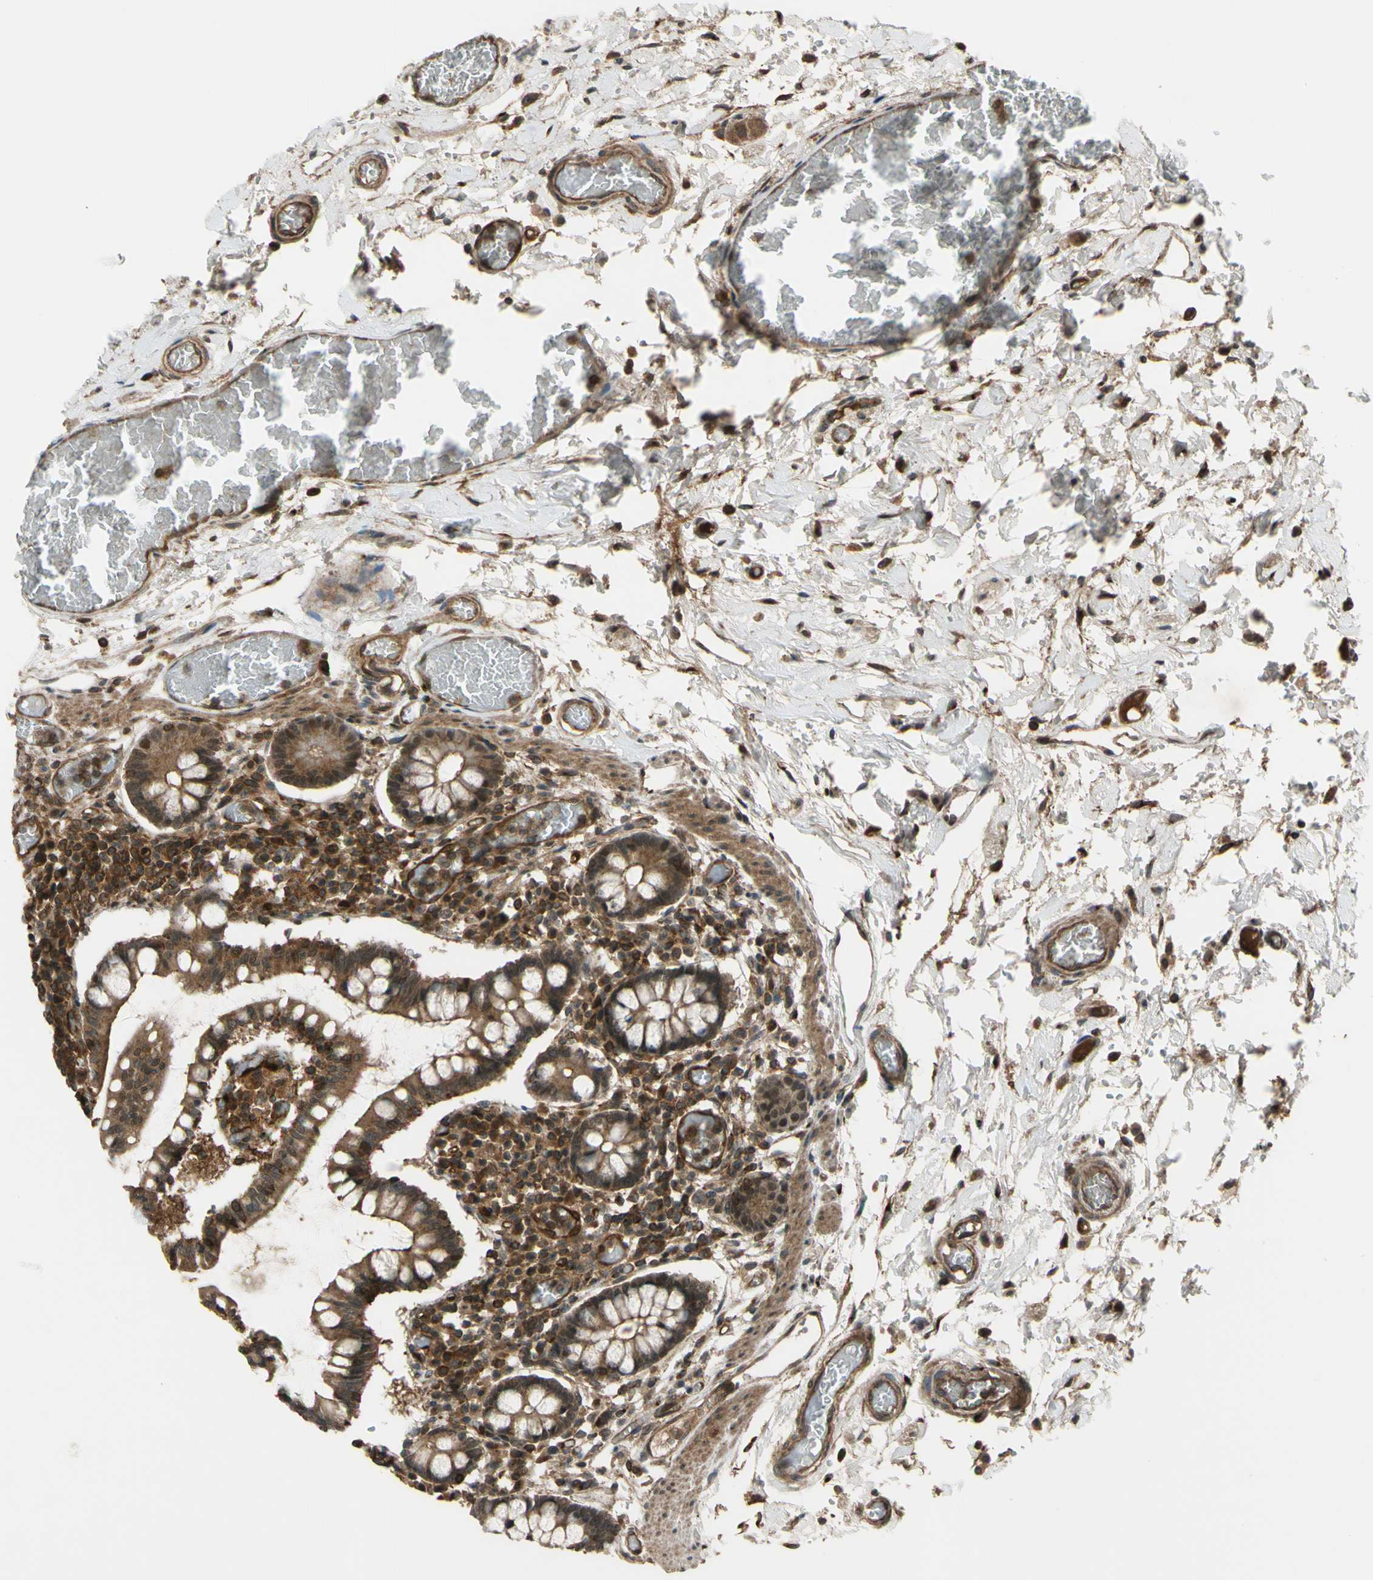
{"staining": {"intensity": "moderate", "quantity": ">75%", "location": "cytoplasmic/membranous,nuclear"}, "tissue": "small intestine", "cell_type": "Glandular cells", "image_type": "normal", "snomed": [{"axis": "morphology", "description": "Normal tissue, NOS"}, {"axis": "topography", "description": "Small intestine"}], "caption": "Brown immunohistochemical staining in benign human small intestine demonstrates moderate cytoplasmic/membranous,nuclear positivity in approximately >75% of glandular cells.", "gene": "FLII", "patient": {"sex": "female", "age": 61}}